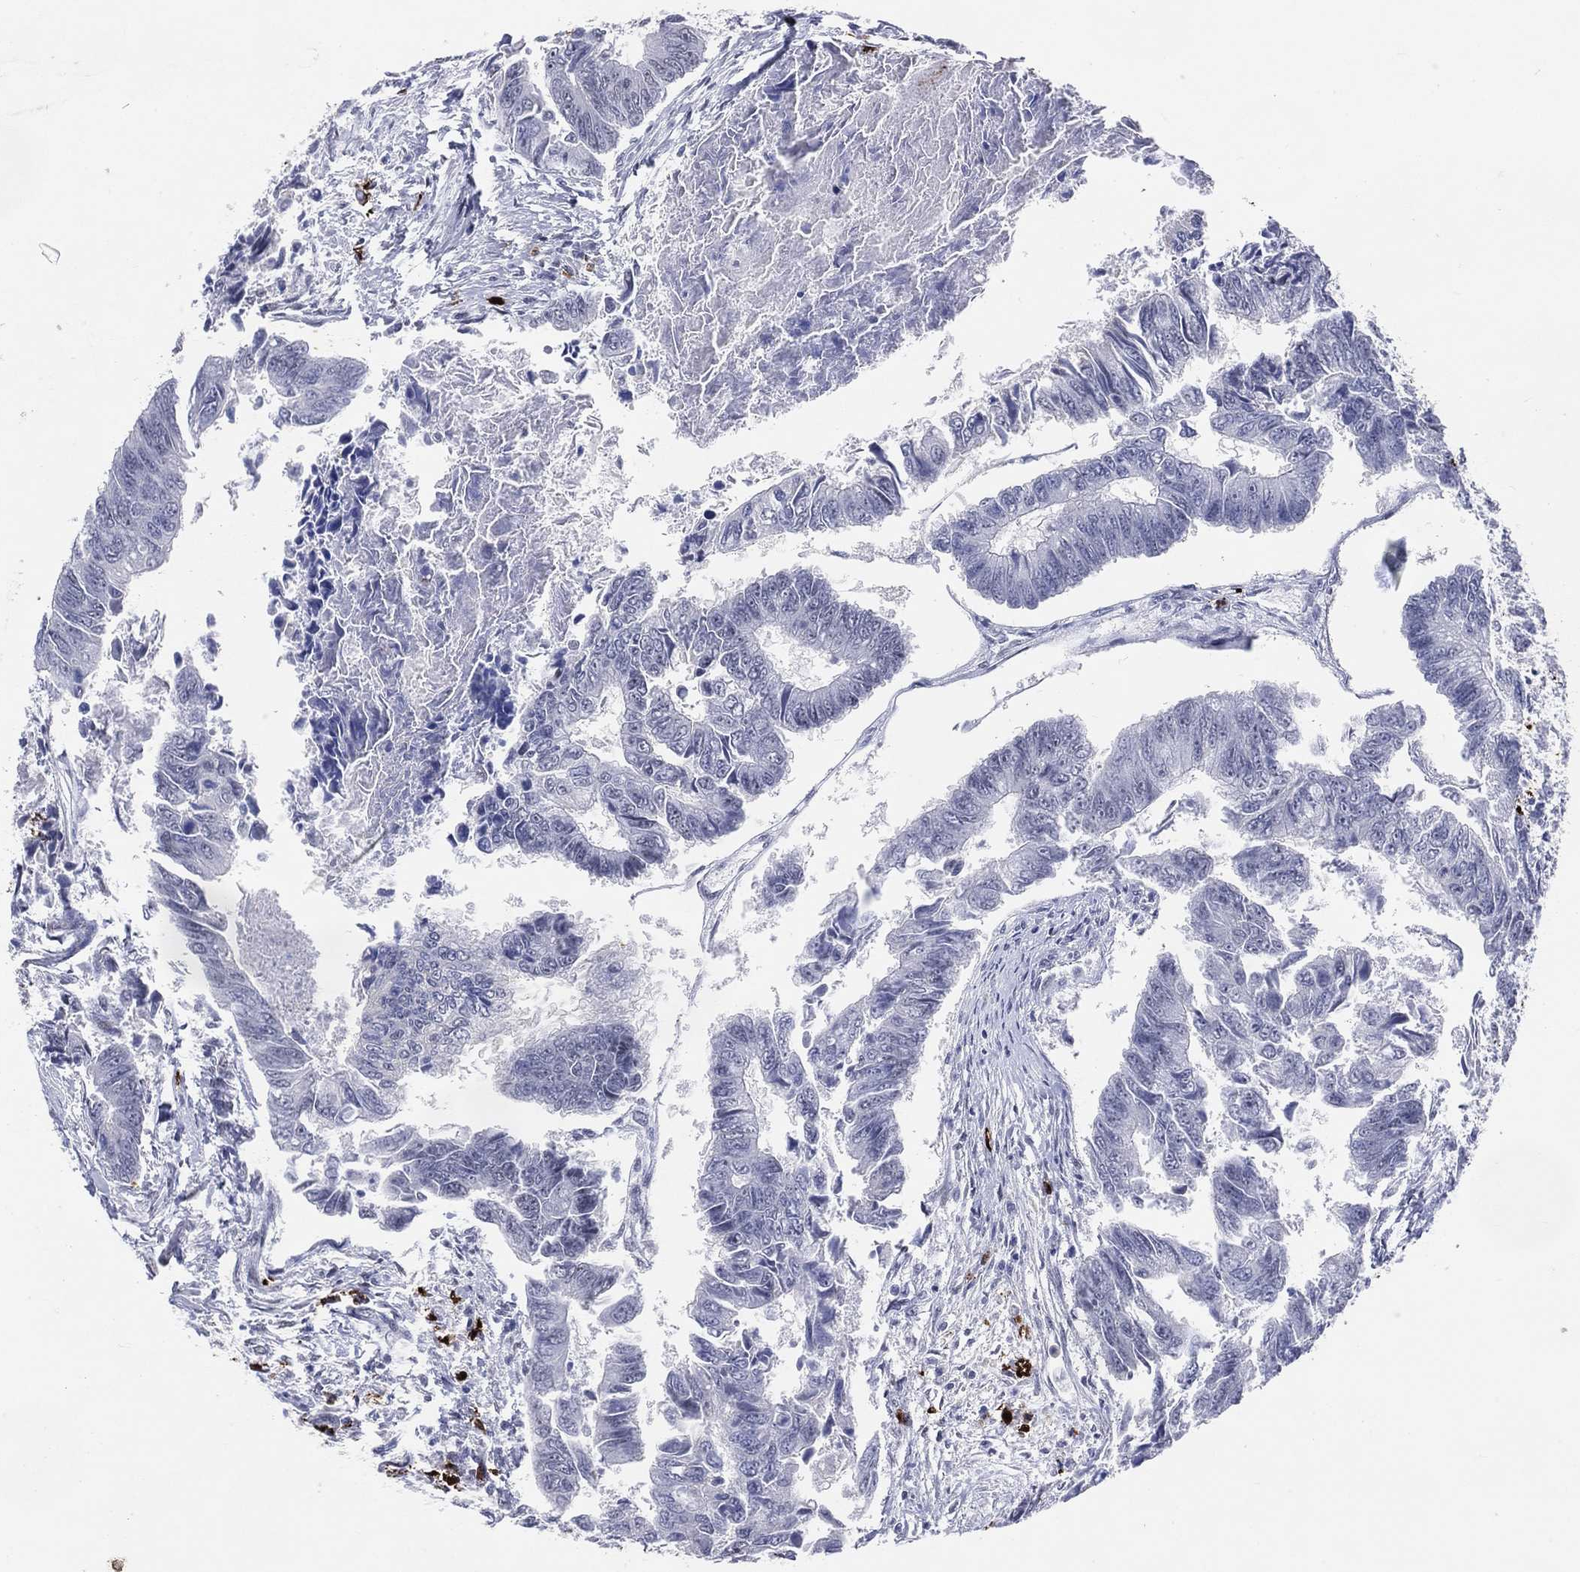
{"staining": {"intensity": "negative", "quantity": "none", "location": "none"}, "tissue": "colorectal cancer", "cell_type": "Tumor cells", "image_type": "cancer", "snomed": [{"axis": "morphology", "description": "Adenocarcinoma, NOS"}, {"axis": "topography", "description": "Colon"}], "caption": "The immunohistochemistry (IHC) micrograph has no significant staining in tumor cells of colorectal cancer (adenocarcinoma) tissue.", "gene": "CFAP58", "patient": {"sex": "female", "age": 65}}